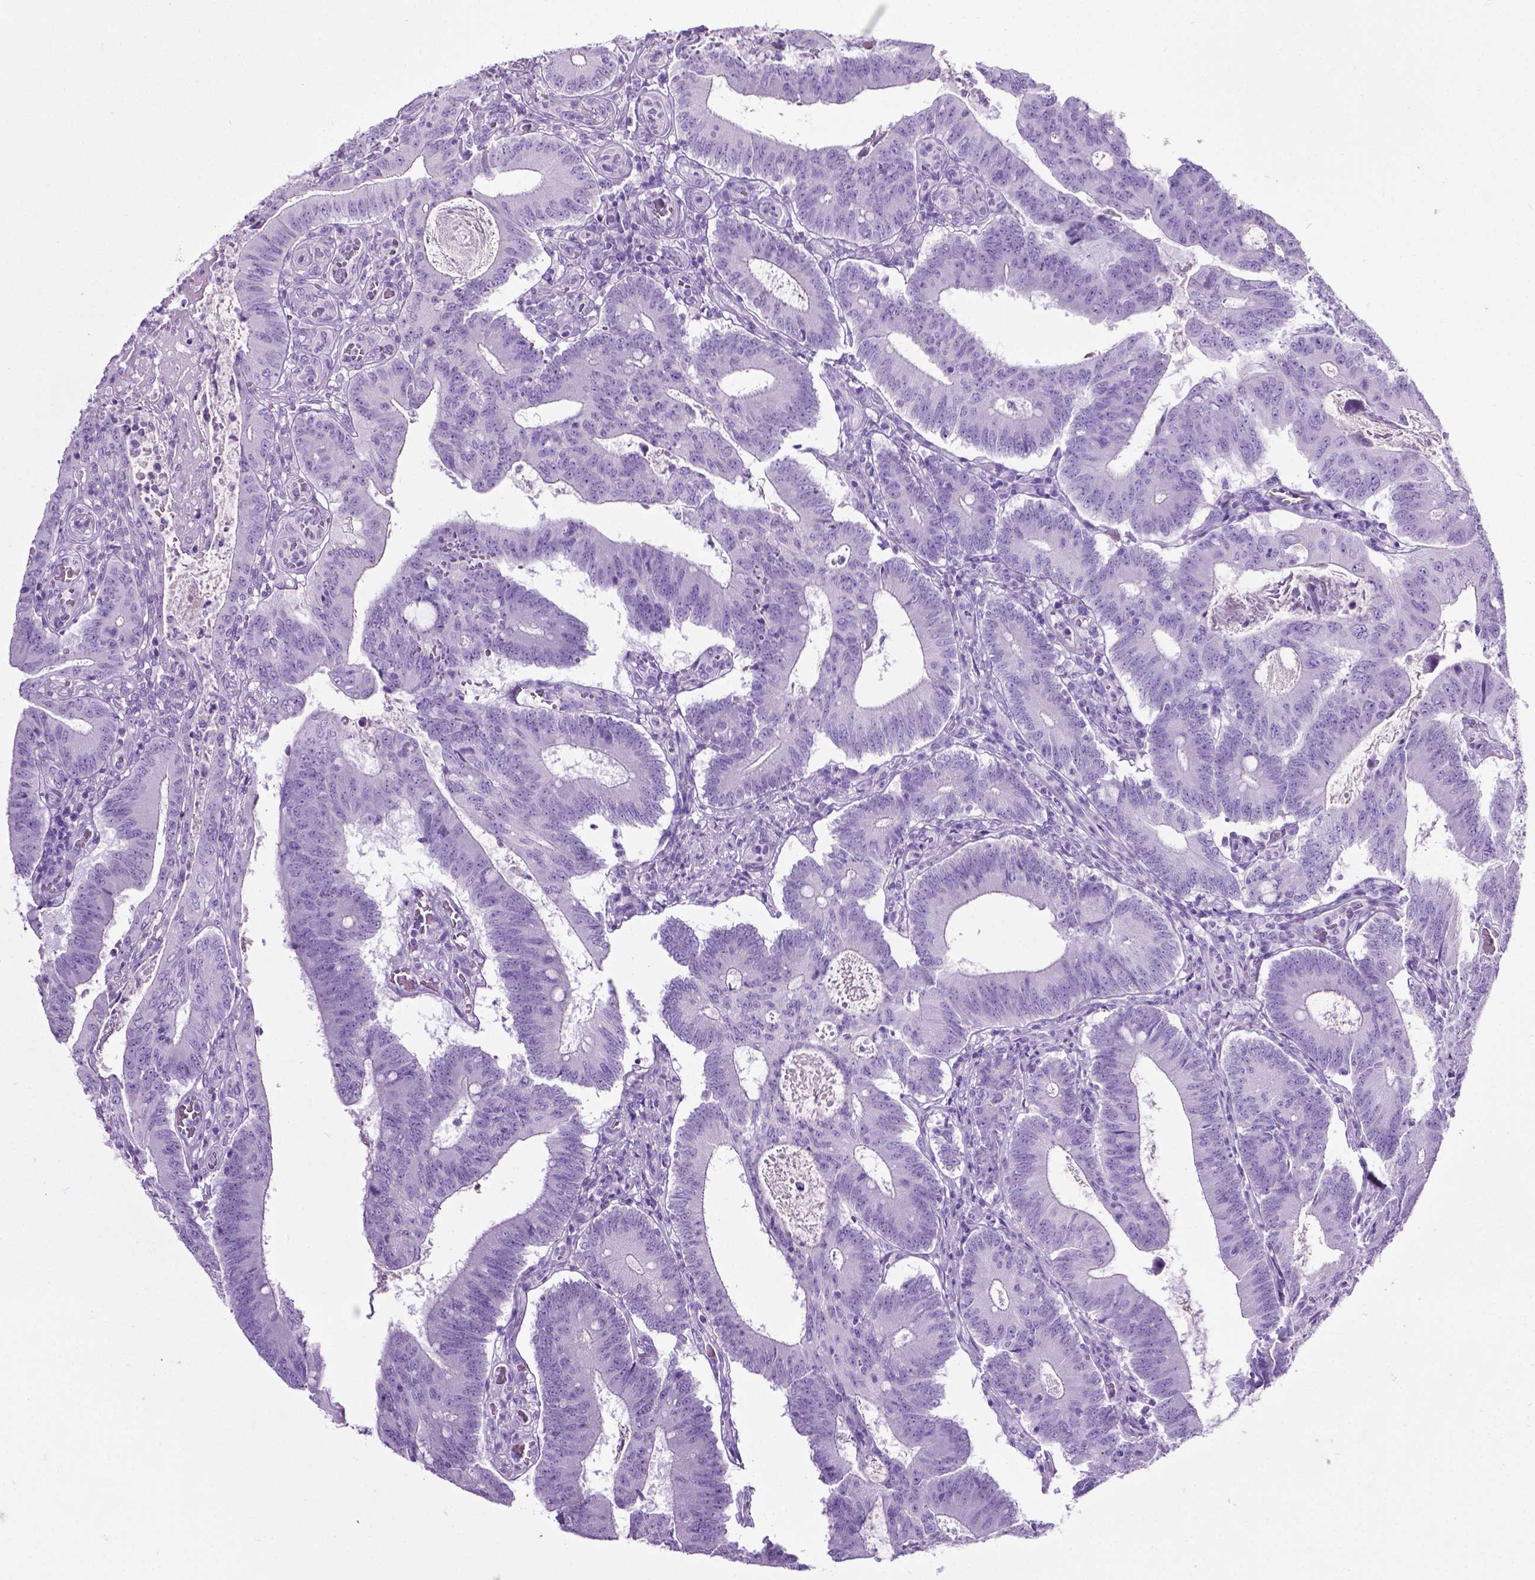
{"staining": {"intensity": "negative", "quantity": "none", "location": "none"}, "tissue": "colorectal cancer", "cell_type": "Tumor cells", "image_type": "cancer", "snomed": [{"axis": "morphology", "description": "Adenocarcinoma, NOS"}, {"axis": "topography", "description": "Colon"}], "caption": "IHC of colorectal cancer (adenocarcinoma) exhibits no expression in tumor cells.", "gene": "LELP1", "patient": {"sex": "female", "age": 70}}